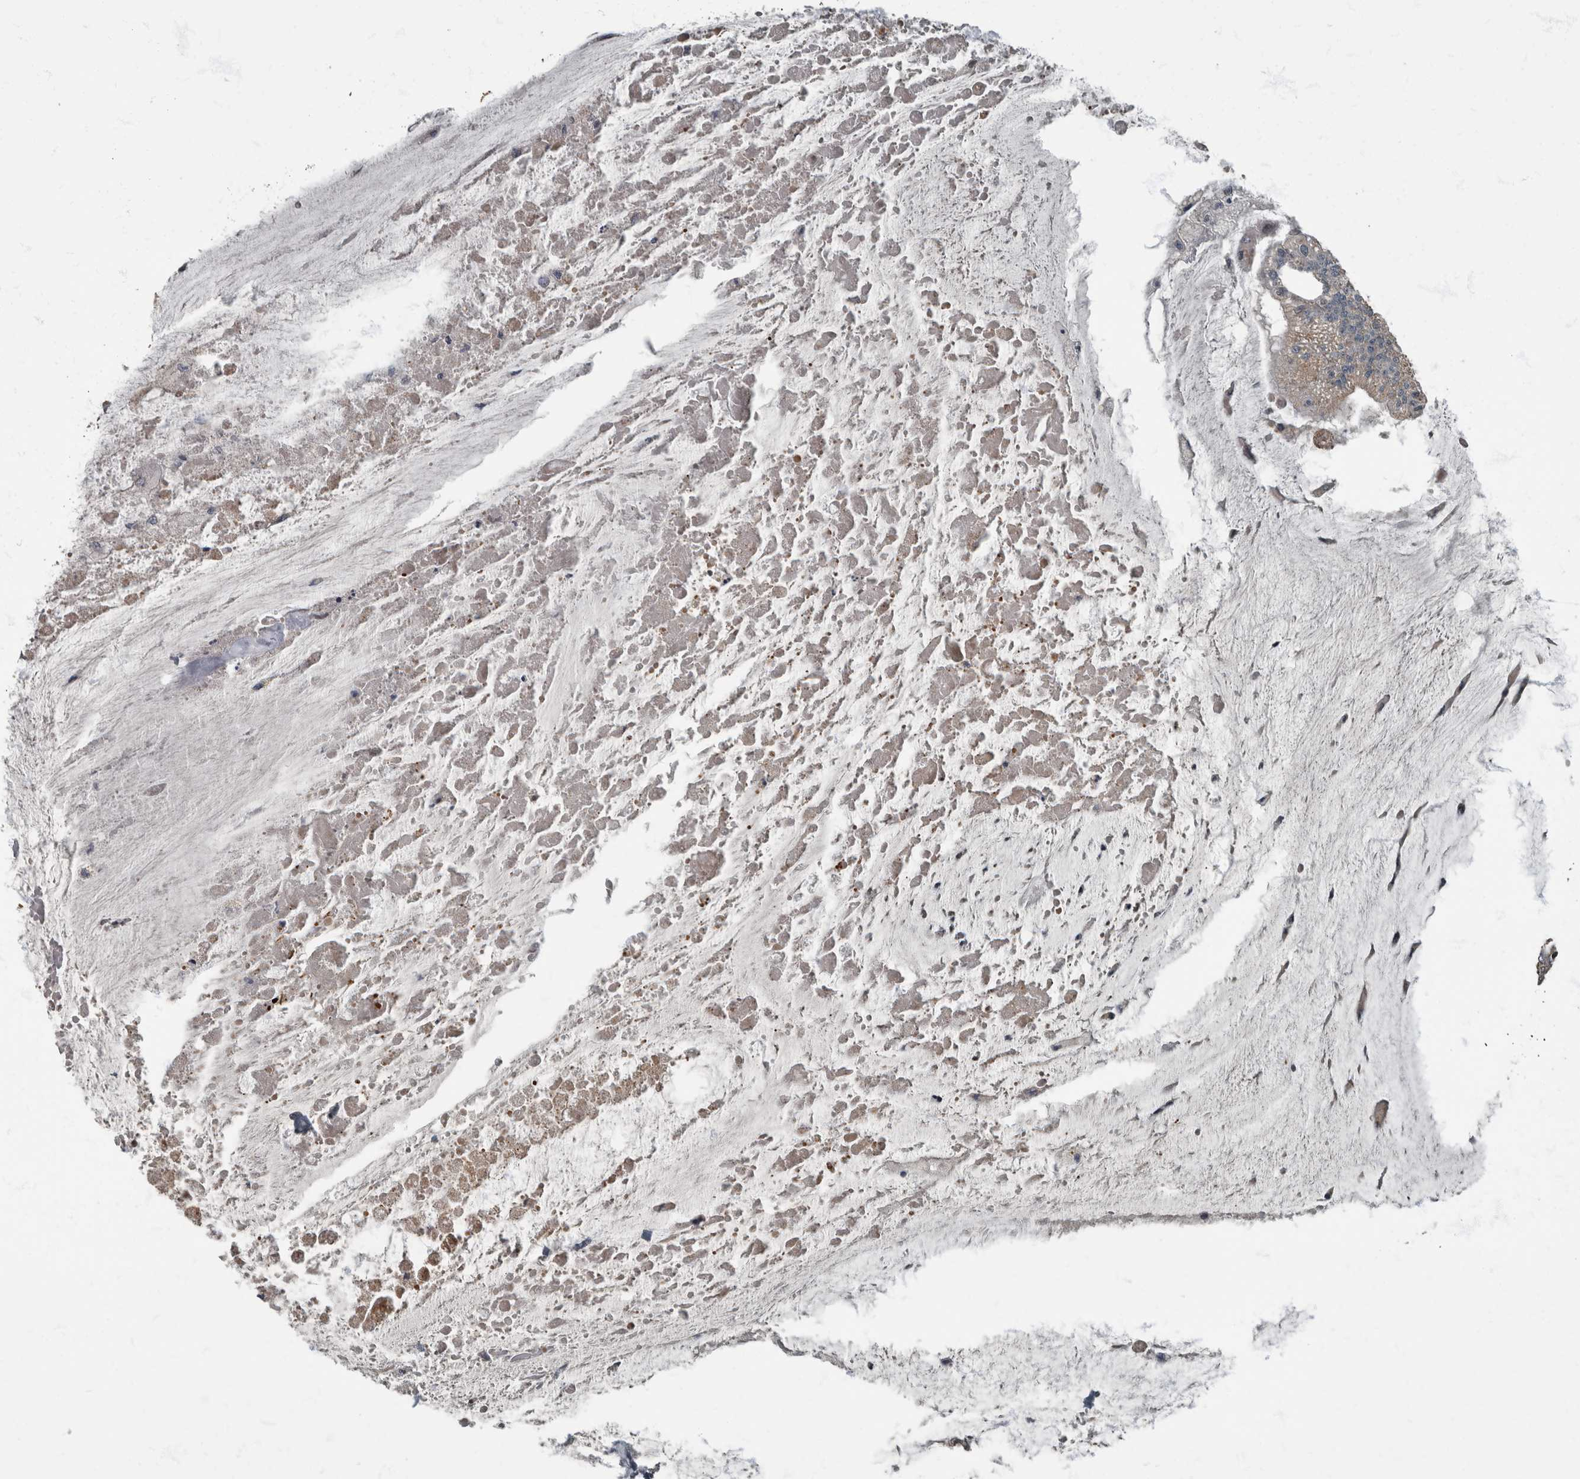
{"staining": {"intensity": "weak", "quantity": ">75%", "location": "cytoplasmic/membranous"}, "tissue": "colorectal cancer", "cell_type": "Tumor cells", "image_type": "cancer", "snomed": [{"axis": "morphology", "description": "Adenoma, NOS"}, {"axis": "morphology", "description": "Adenocarcinoma, NOS"}, {"axis": "topography", "description": "Colon"}], "caption": "About >75% of tumor cells in human adenocarcinoma (colorectal) exhibit weak cytoplasmic/membranous protein positivity as visualized by brown immunohistochemical staining.", "gene": "RABGGTB", "patient": {"sex": "male", "age": 79}}